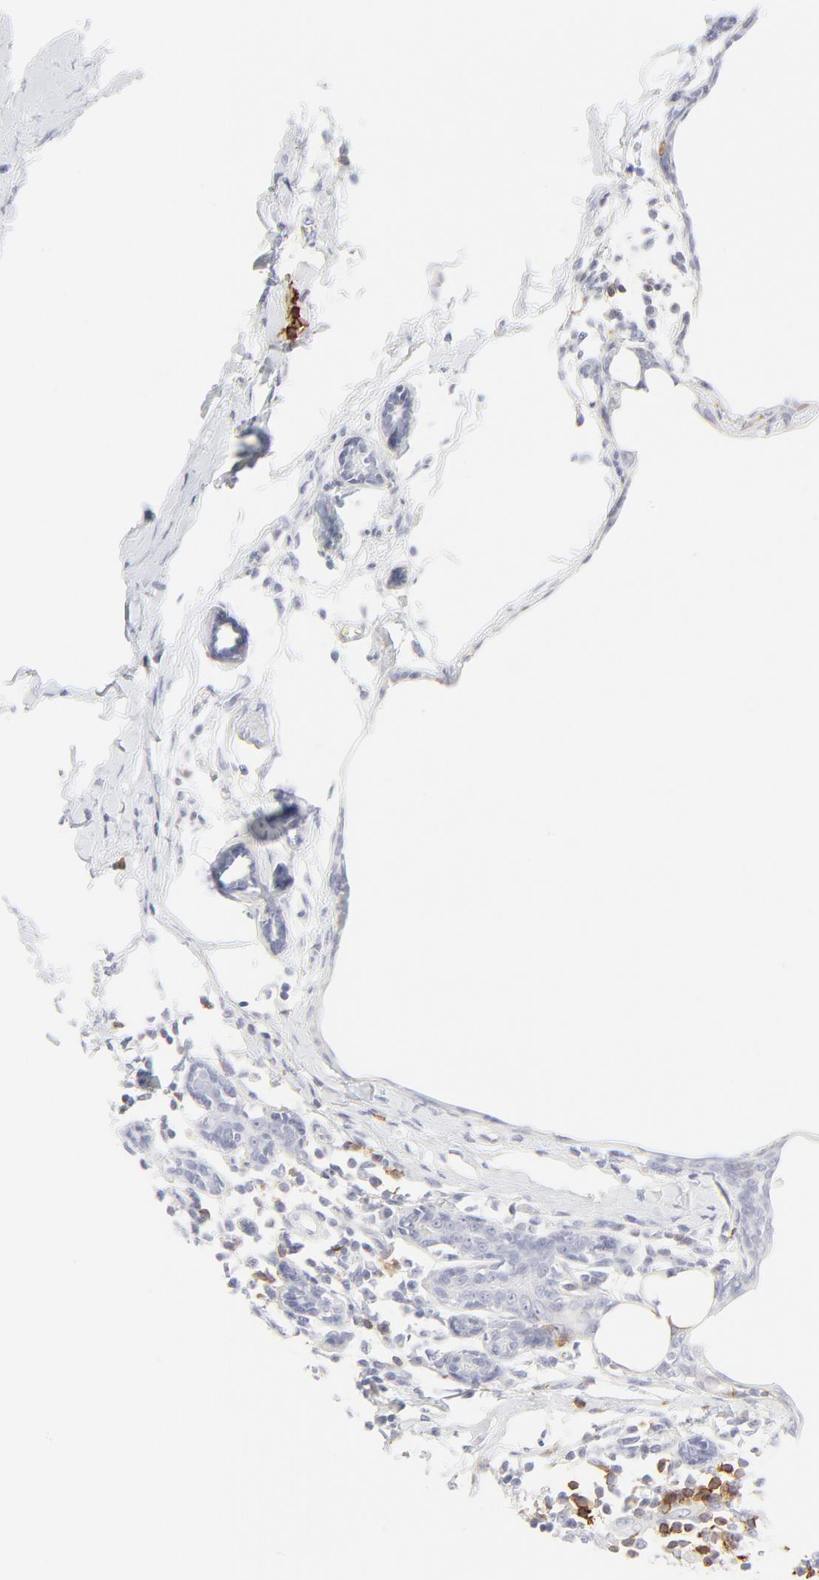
{"staining": {"intensity": "negative", "quantity": "none", "location": "none"}, "tissue": "breast cancer", "cell_type": "Tumor cells", "image_type": "cancer", "snomed": [{"axis": "morphology", "description": "Duct carcinoma"}, {"axis": "topography", "description": "Breast"}], "caption": "Infiltrating ductal carcinoma (breast) stained for a protein using immunohistochemistry (IHC) reveals no expression tumor cells.", "gene": "CCR7", "patient": {"sex": "female", "age": 40}}